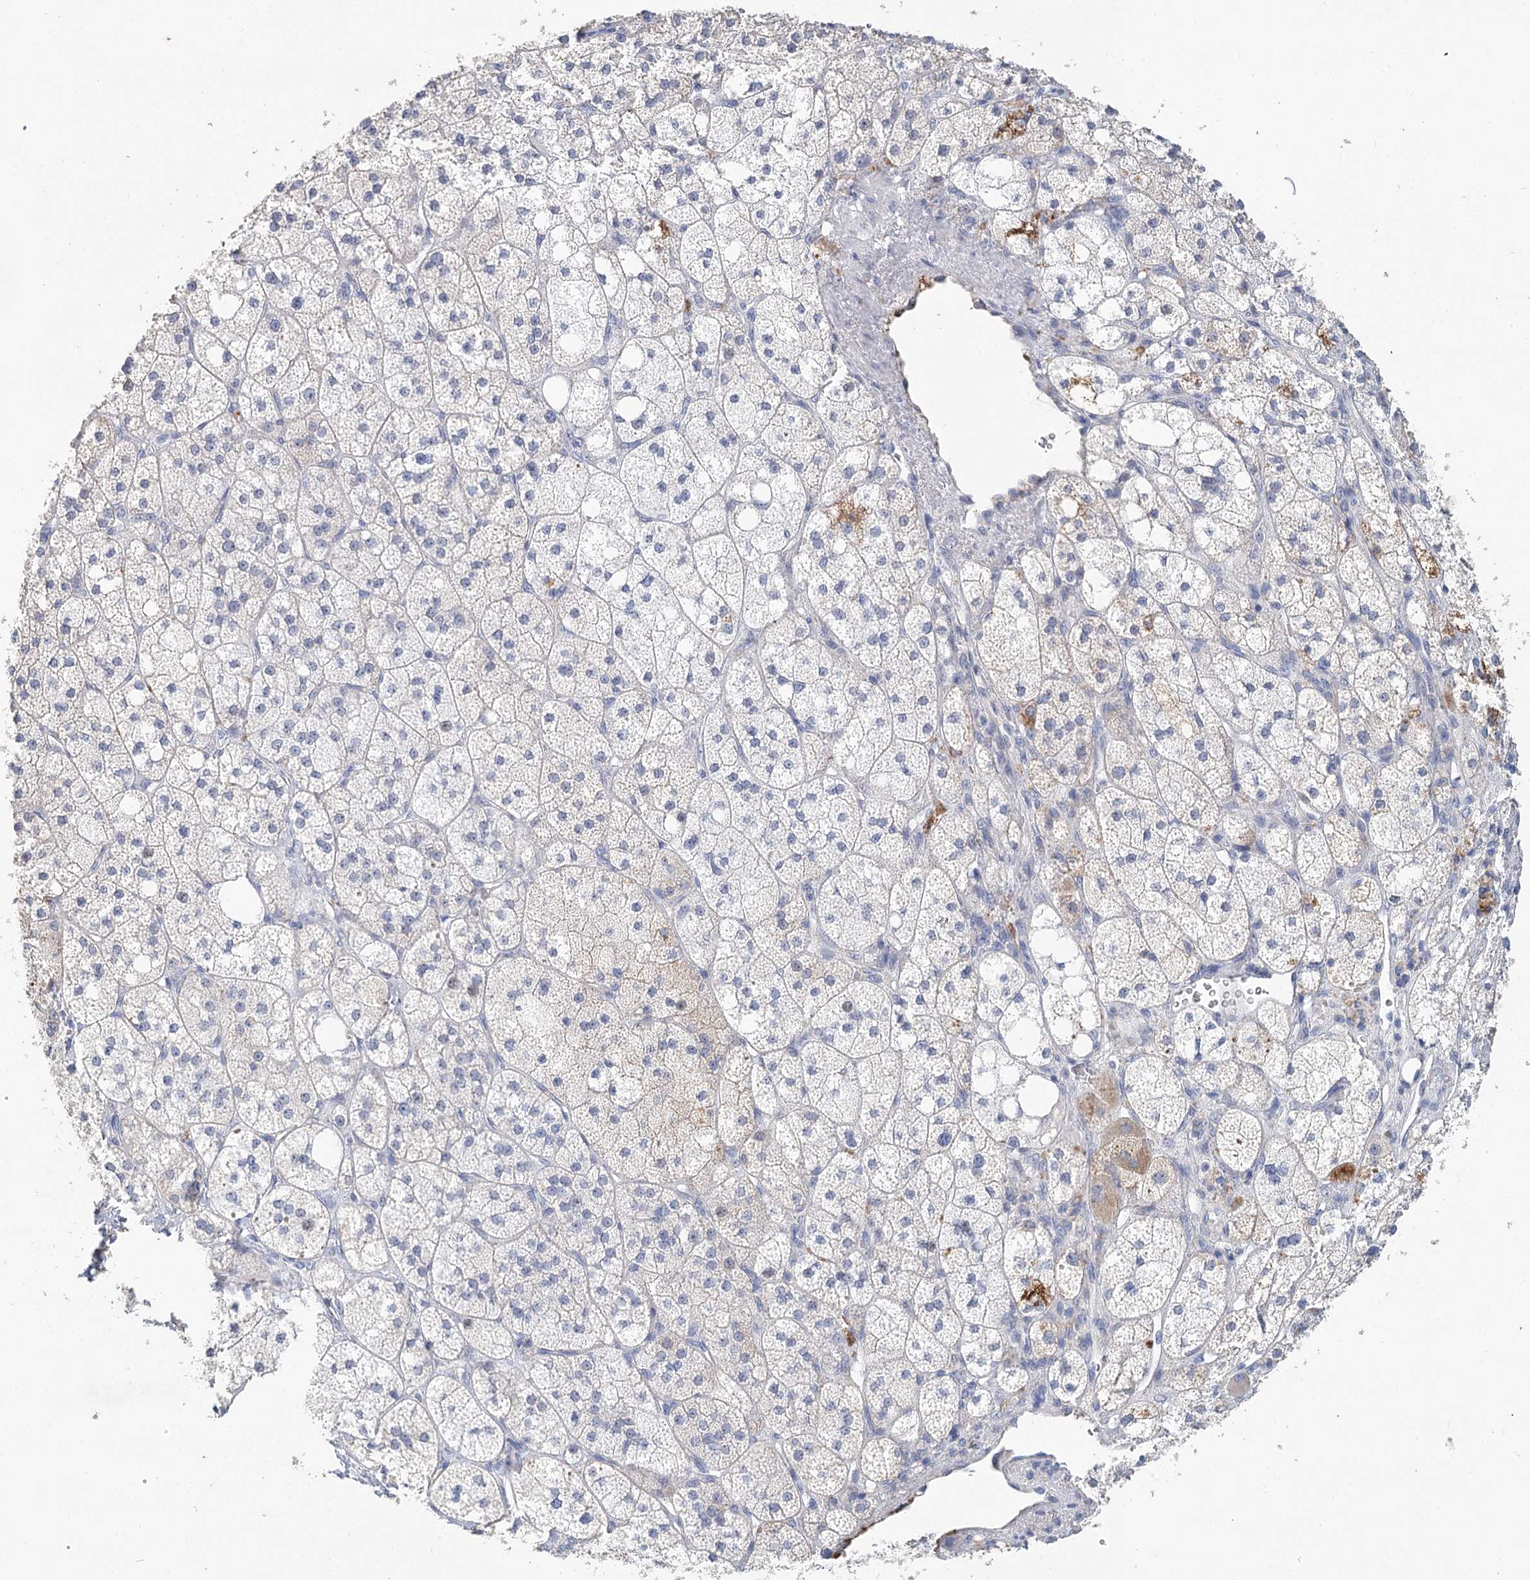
{"staining": {"intensity": "moderate", "quantity": "<25%", "location": "cytoplasmic/membranous"}, "tissue": "adrenal gland", "cell_type": "Glandular cells", "image_type": "normal", "snomed": [{"axis": "morphology", "description": "Normal tissue, NOS"}, {"axis": "topography", "description": "Adrenal gland"}], "caption": "Glandular cells display low levels of moderate cytoplasmic/membranous positivity in approximately <25% of cells in benign adrenal gland.", "gene": "ARHGAP44", "patient": {"sex": "male", "age": 61}}